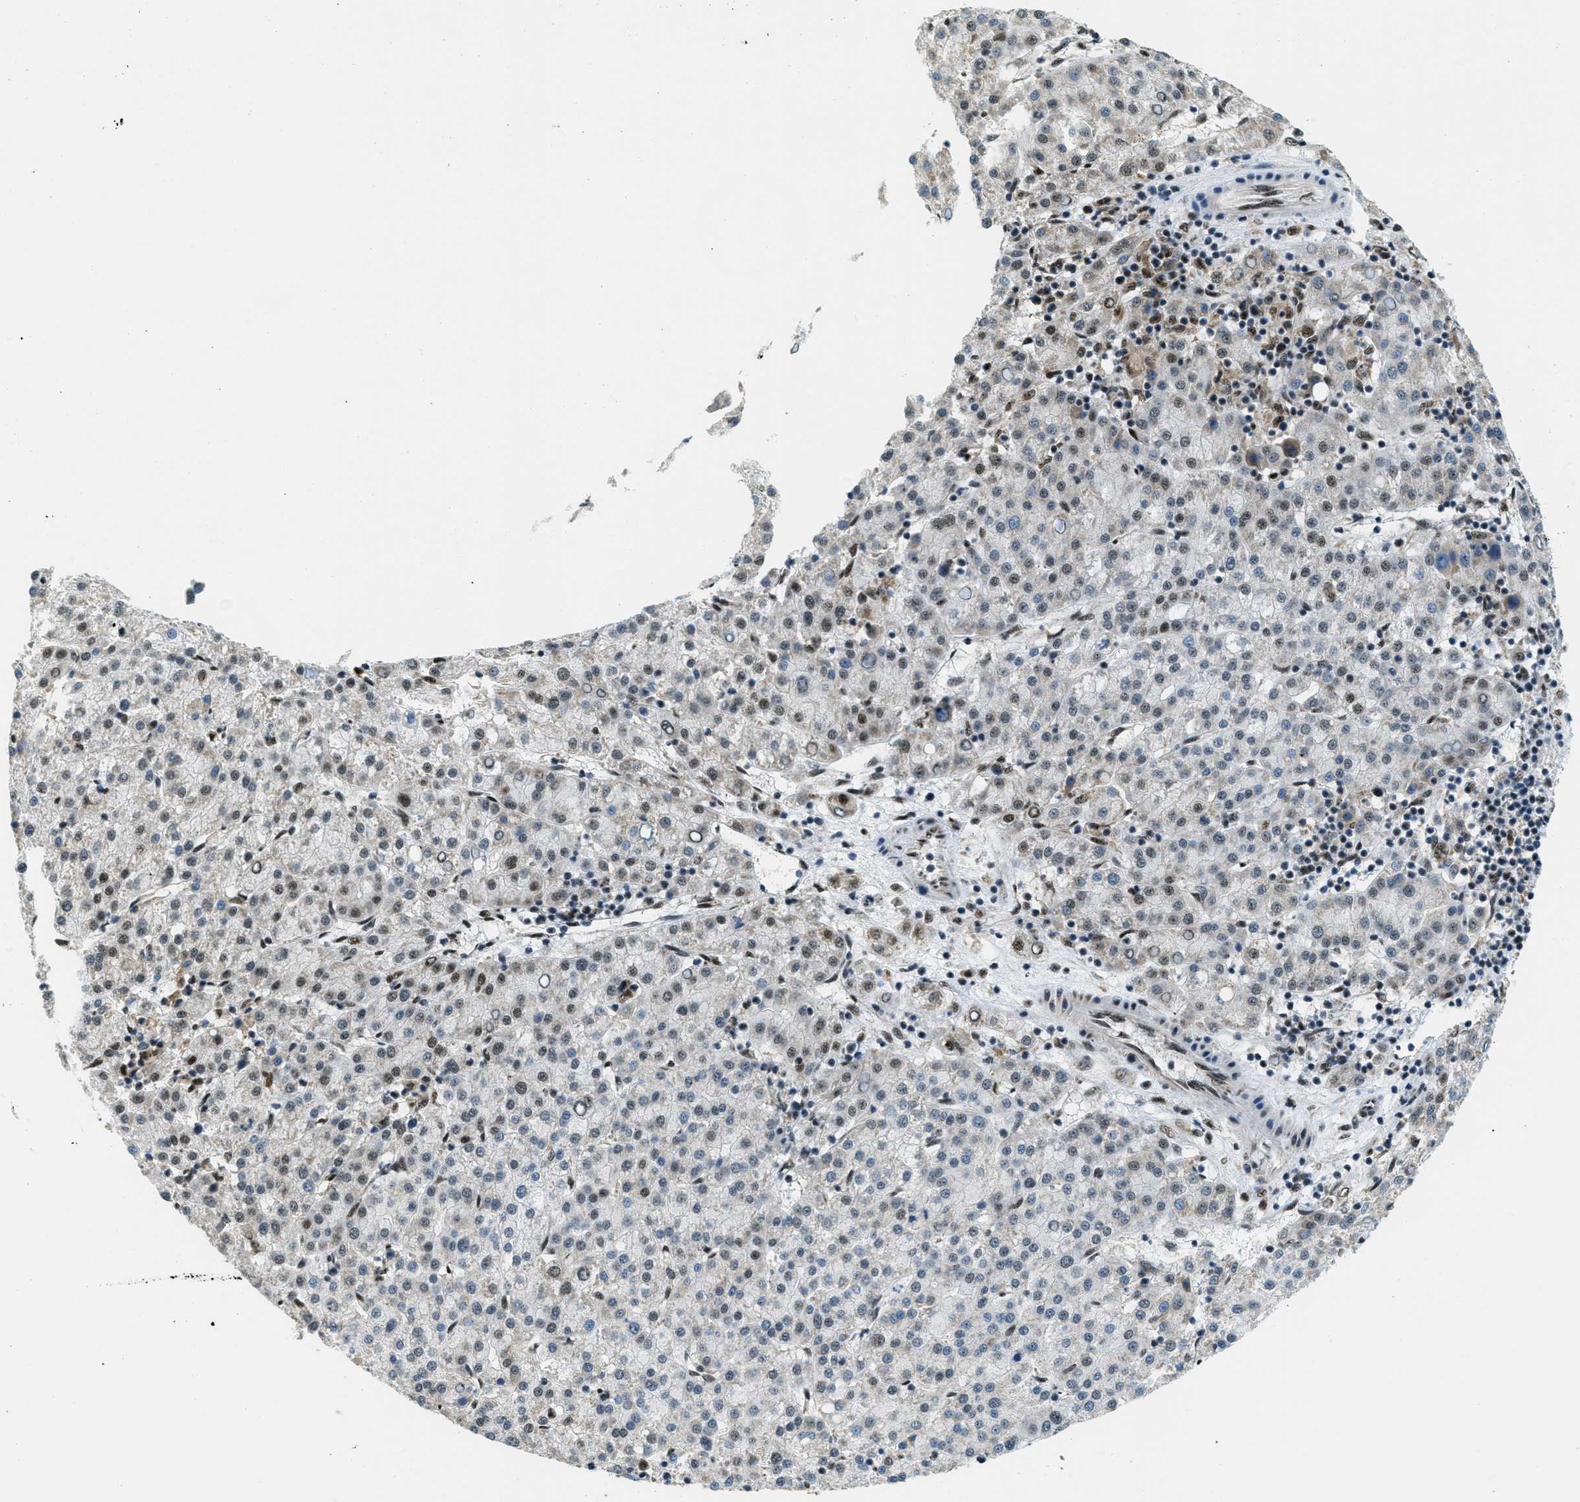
{"staining": {"intensity": "strong", "quantity": "<25%", "location": "nuclear"}, "tissue": "liver cancer", "cell_type": "Tumor cells", "image_type": "cancer", "snomed": [{"axis": "morphology", "description": "Carcinoma, Hepatocellular, NOS"}, {"axis": "topography", "description": "Liver"}], "caption": "Protein staining exhibits strong nuclear expression in approximately <25% of tumor cells in liver hepatocellular carcinoma.", "gene": "SP100", "patient": {"sex": "female", "age": 58}}